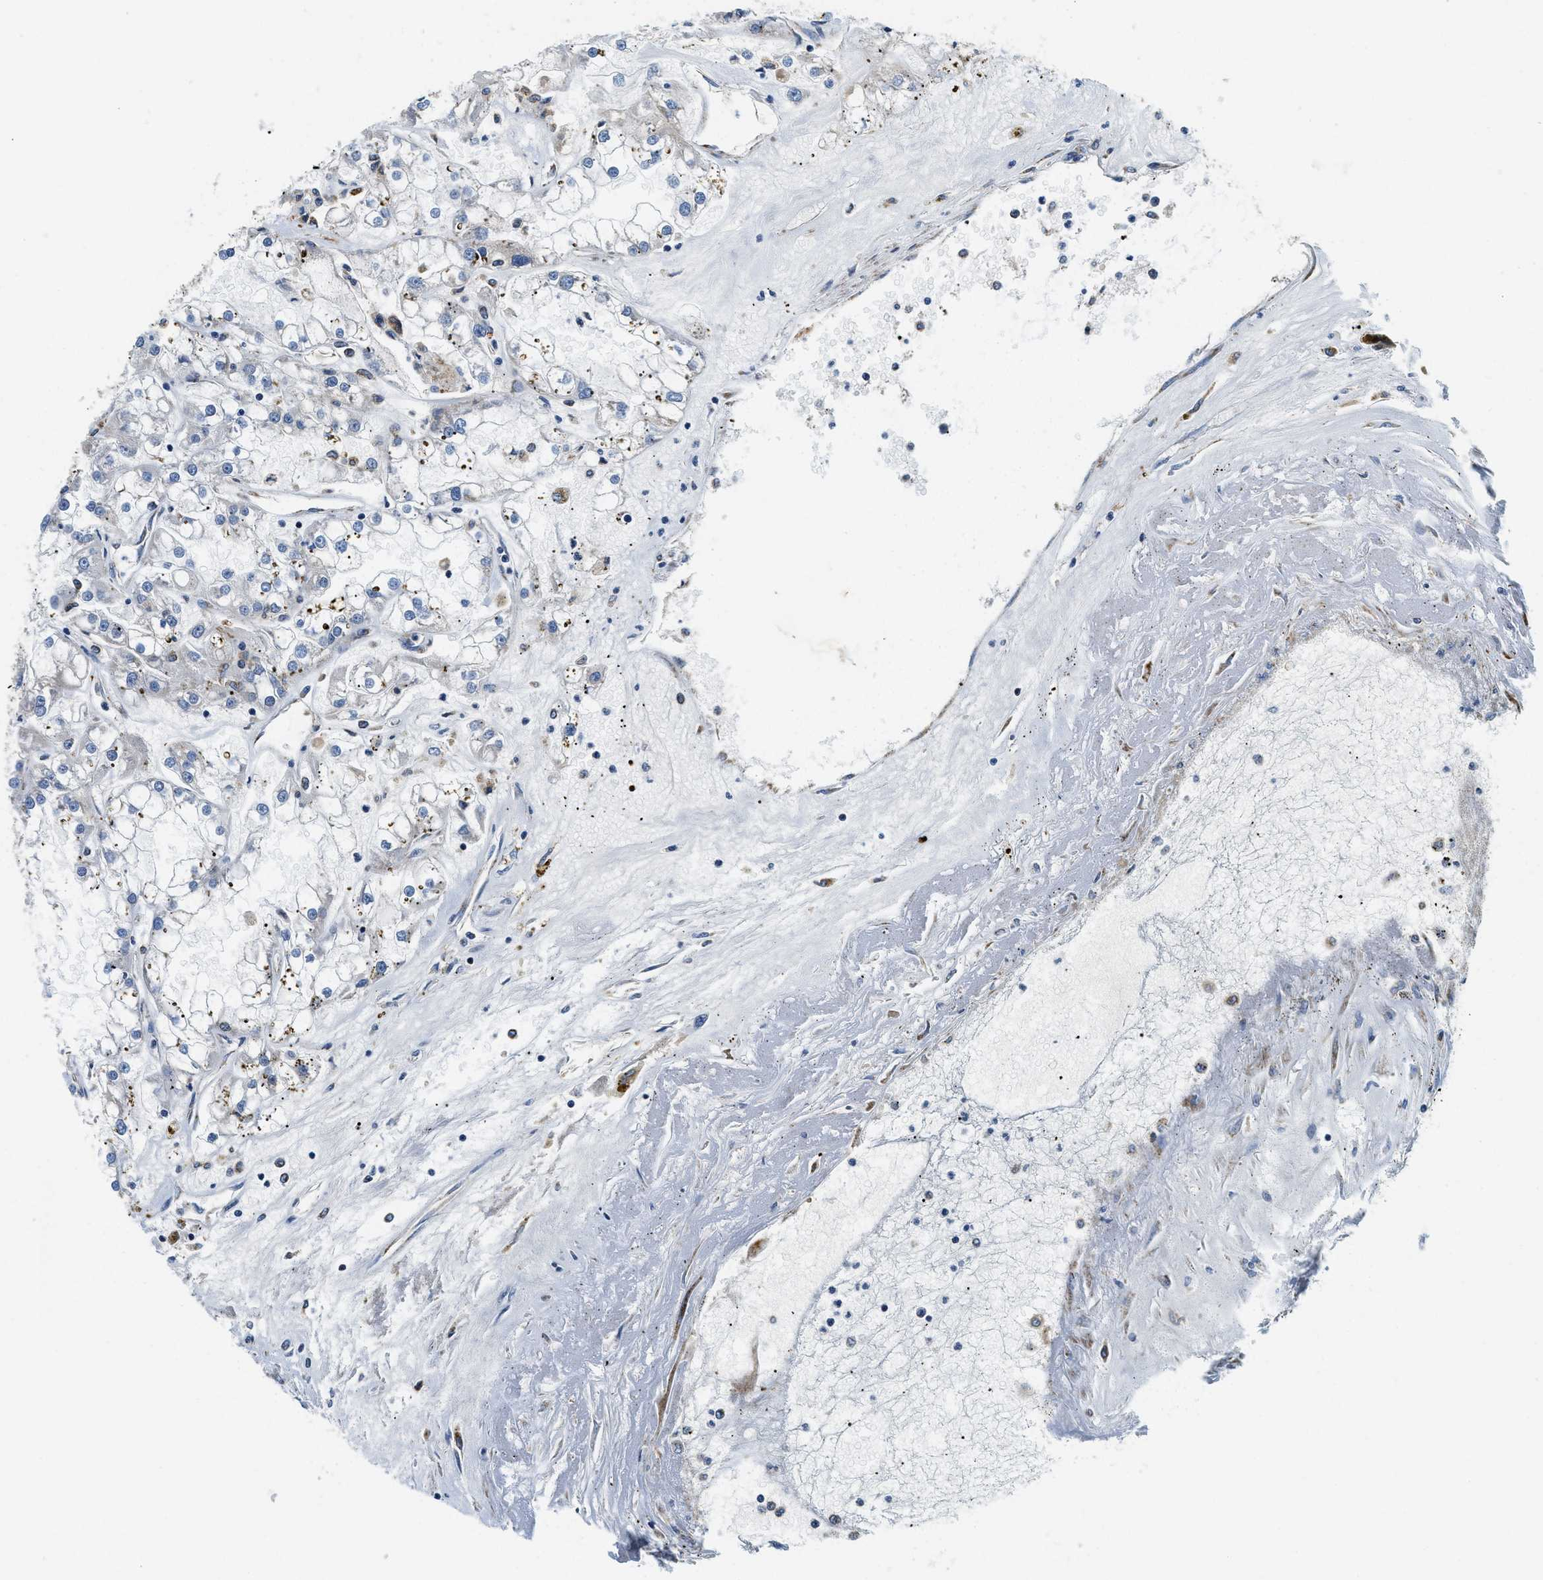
{"staining": {"intensity": "negative", "quantity": "none", "location": "none"}, "tissue": "renal cancer", "cell_type": "Tumor cells", "image_type": "cancer", "snomed": [{"axis": "morphology", "description": "Adenocarcinoma, NOS"}, {"axis": "topography", "description": "Kidney"}], "caption": "Immunohistochemistry (IHC) photomicrograph of neoplastic tissue: human renal cancer (adenocarcinoma) stained with DAB (3,3'-diaminobenzidine) demonstrates no significant protein expression in tumor cells. (Stains: DAB immunohistochemistry with hematoxylin counter stain, Microscopy: brightfield microscopy at high magnification).", "gene": "SAMD4B", "patient": {"sex": "female", "age": 52}}